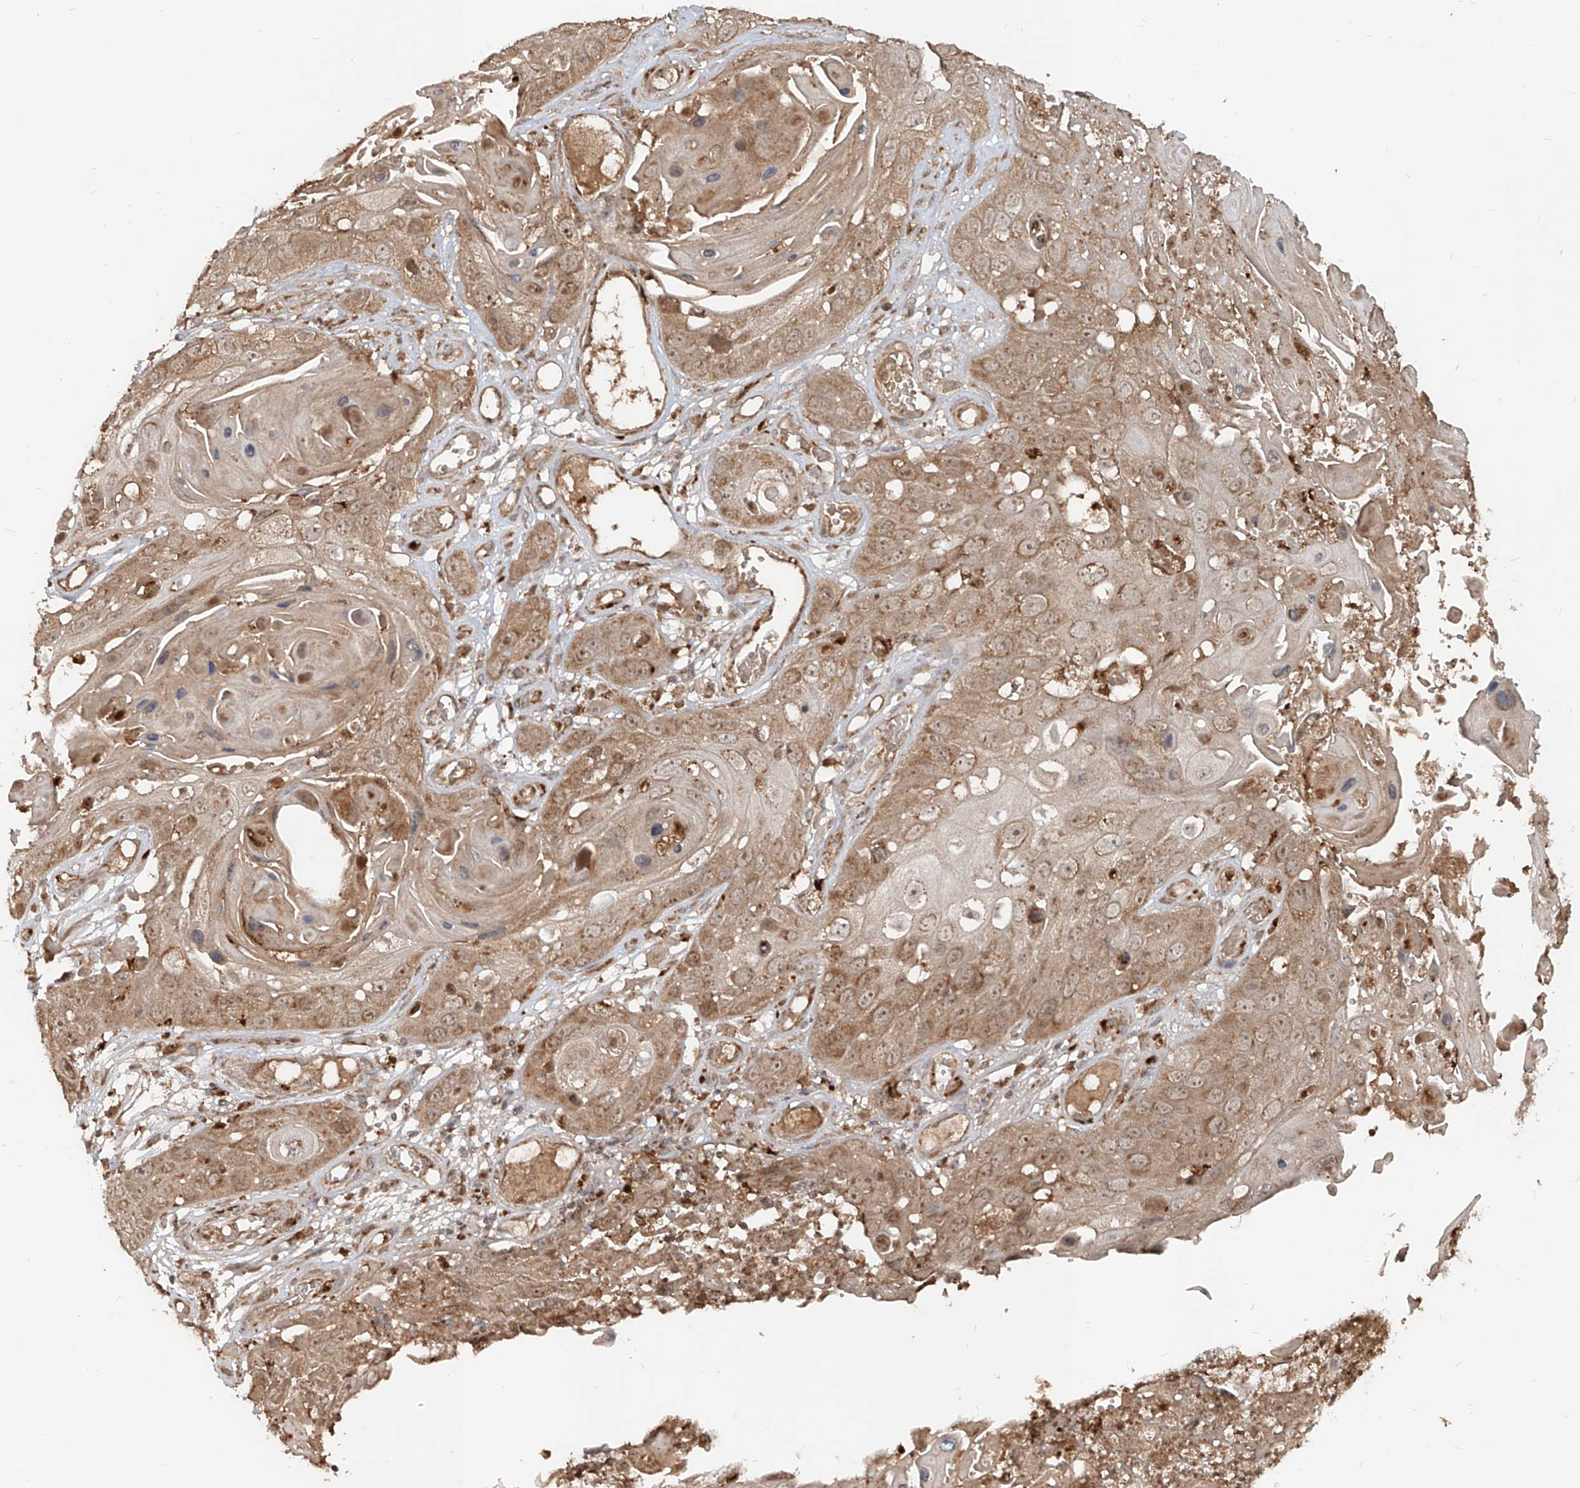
{"staining": {"intensity": "moderate", "quantity": ">75%", "location": "cytoplasmic/membranous"}, "tissue": "skin cancer", "cell_type": "Tumor cells", "image_type": "cancer", "snomed": [{"axis": "morphology", "description": "Squamous cell carcinoma, NOS"}, {"axis": "topography", "description": "Skin"}], "caption": "A medium amount of moderate cytoplasmic/membranous positivity is identified in approximately >75% of tumor cells in skin cancer (squamous cell carcinoma) tissue.", "gene": "AIM2", "patient": {"sex": "male", "age": 55}}